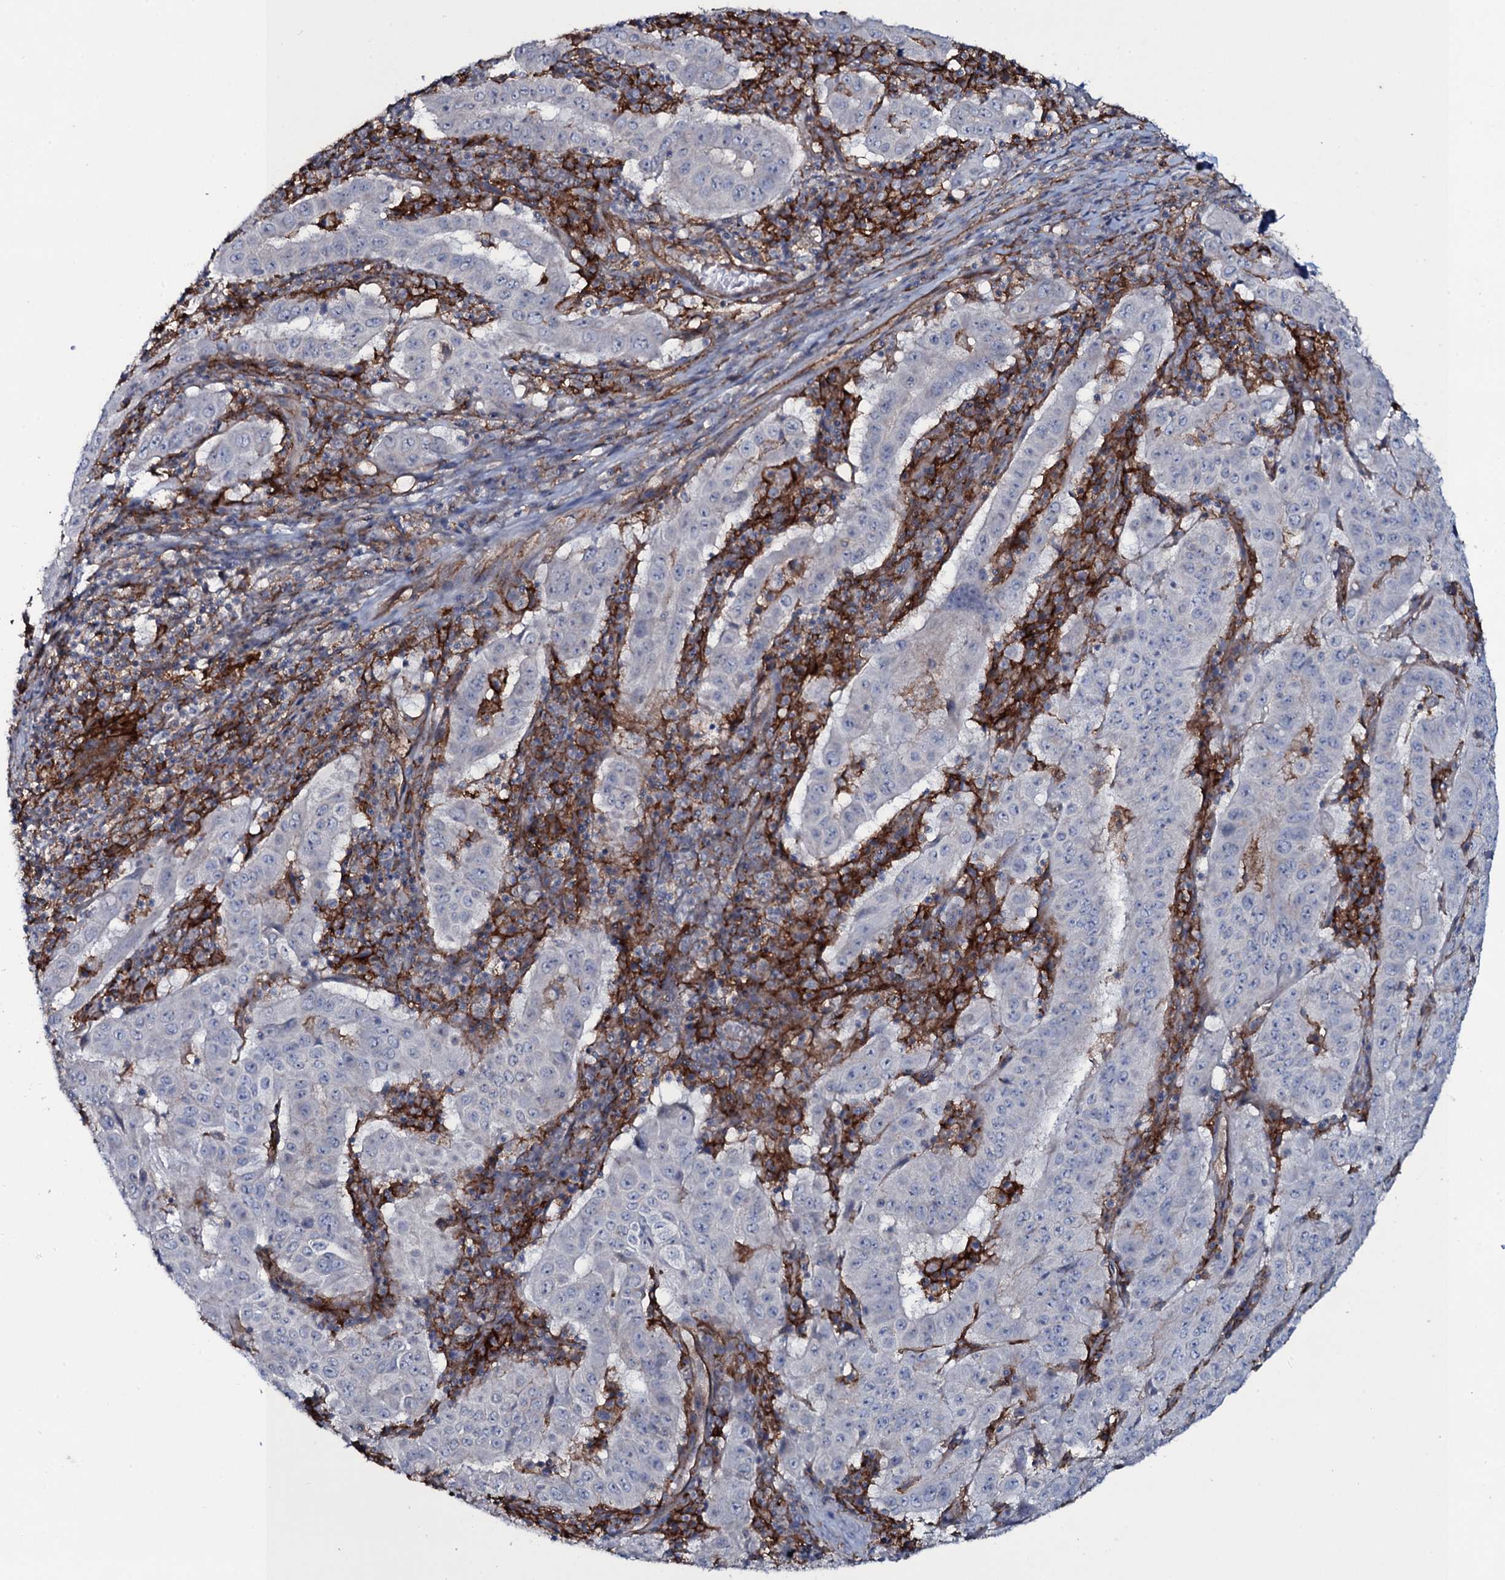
{"staining": {"intensity": "negative", "quantity": "none", "location": "none"}, "tissue": "pancreatic cancer", "cell_type": "Tumor cells", "image_type": "cancer", "snomed": [{"axis": "morphology", "description": "Adenocarcinoma, NOS"}, {"axis": "topography", "description": "Pancreas"}], "caption": "A micrograph of human adenocarcinoma (pancreatic) is negative for staining in tumor cells.", "gene": "SNAP23", "patient": {"sex": "male", "age": 63}}